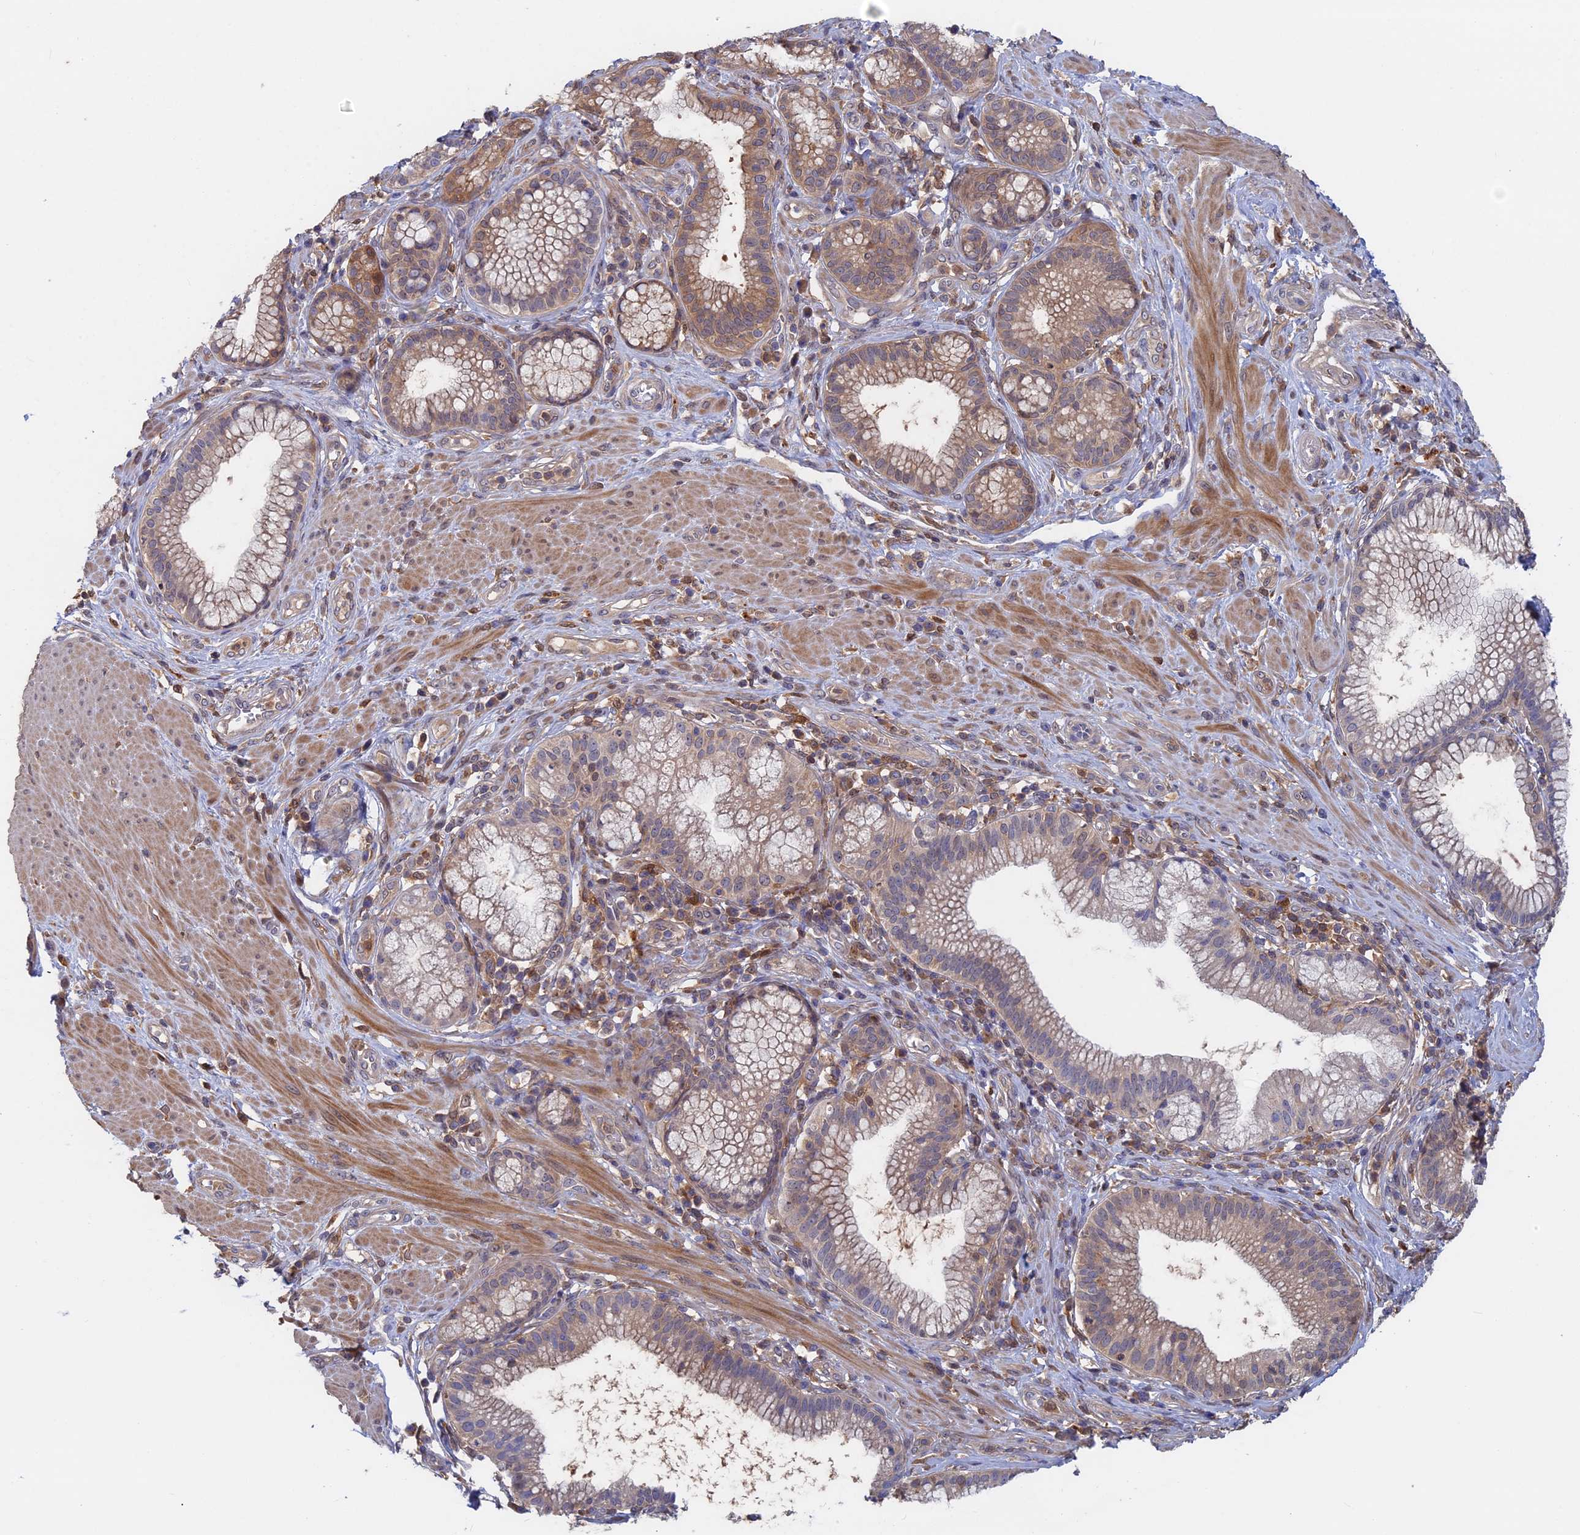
{"staining": {"intensity": "moderate", "quantity": "25%-75%", "location": "cytoplasmic/membranous"}, "tissue": "pancreatic cancer", "cell_type": "Tumor cells", "image_type": "cancer", "snomed": [{"axis": "morphology", "description": "Adenocarcinoma, NOS"}, {"axis": "topography", "description": "Pancreas"}], "caption": "A brown stain highlights moderate cytoplasmic/membranous staining of a protein in pancreatic cancer tumor cells.", "gene": "BLVRA", "patient": {"sex": "male", "age": 72}}